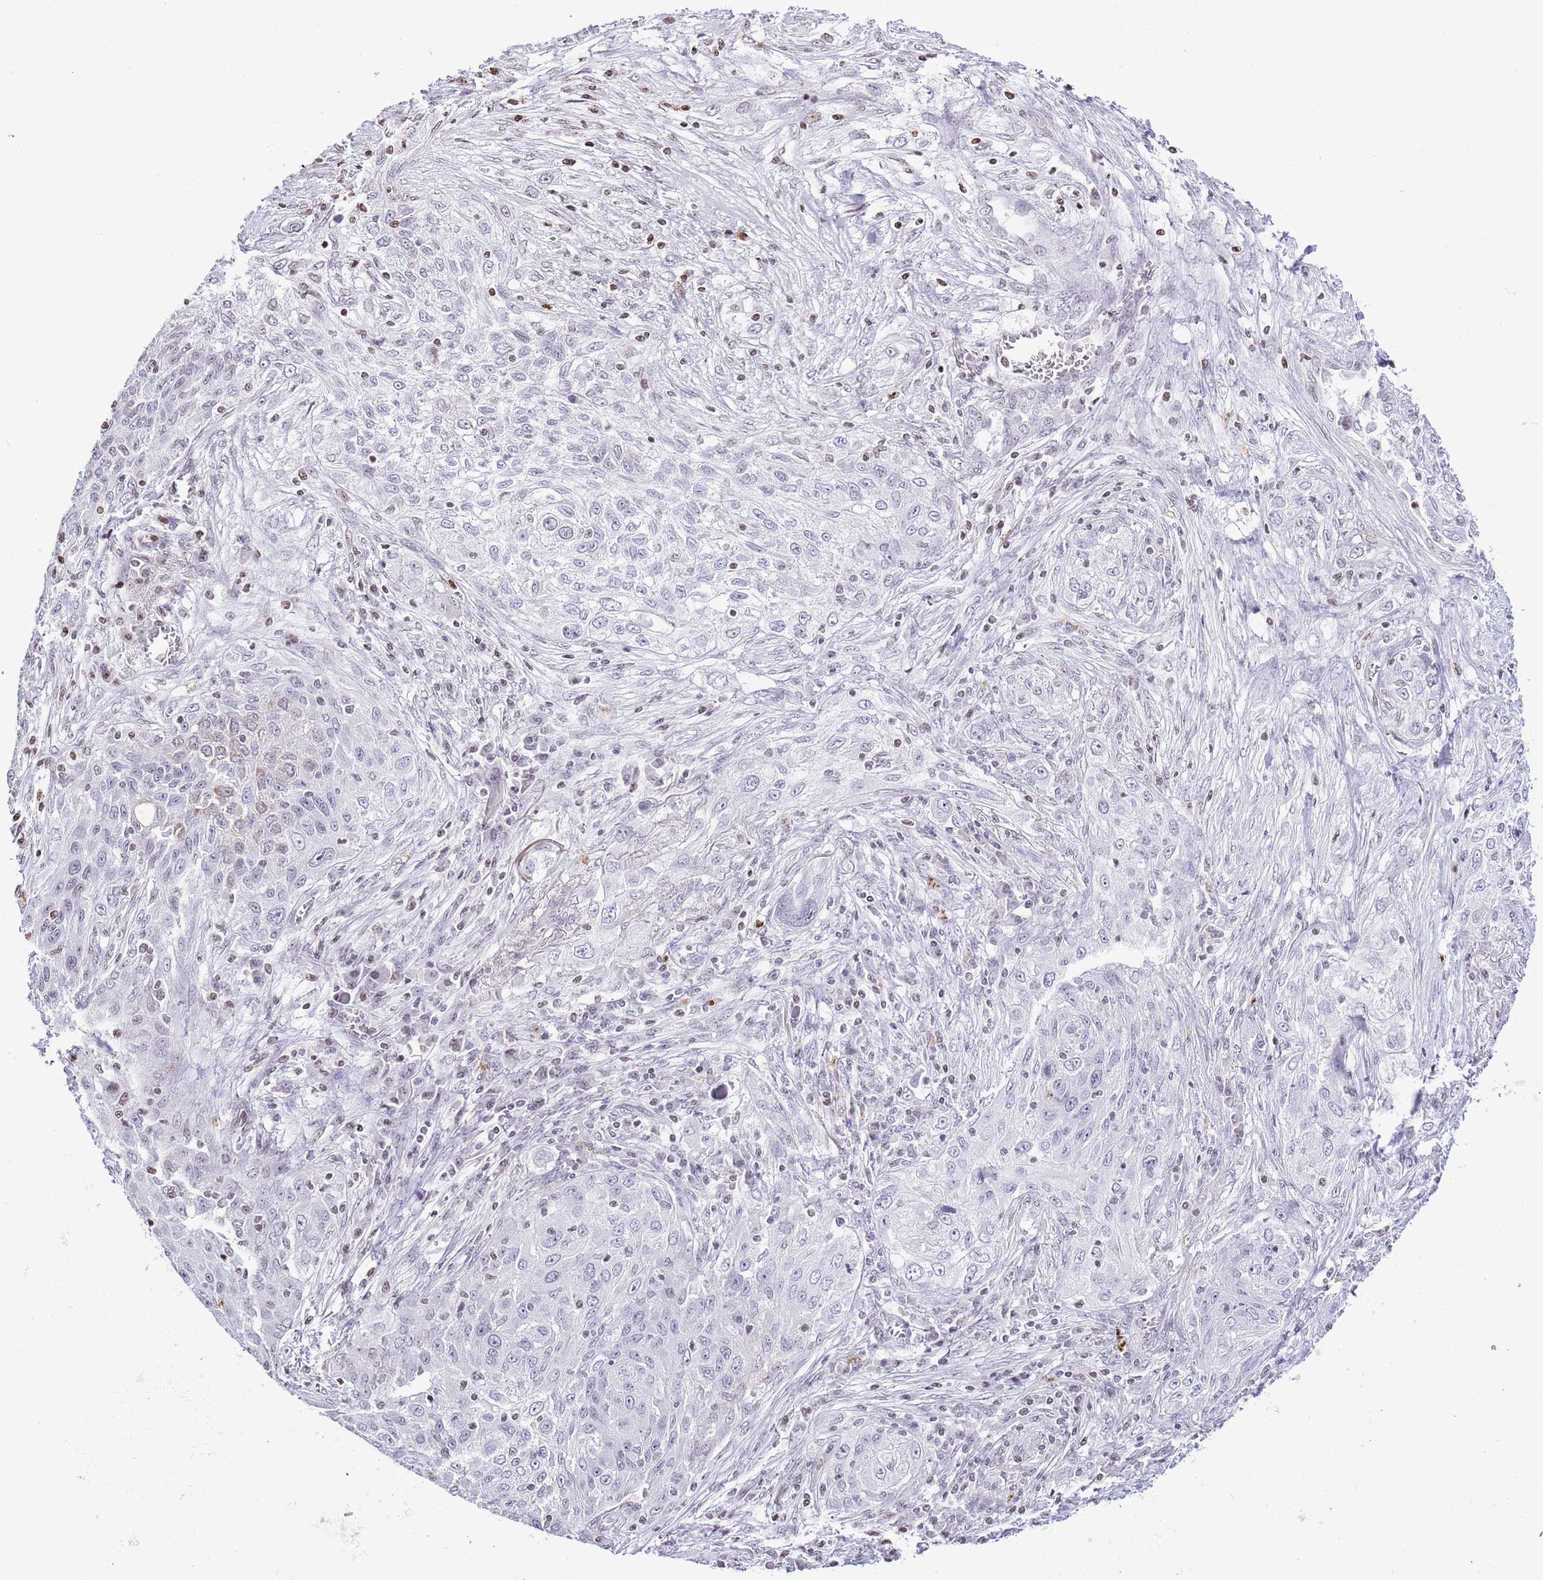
{"staining": {"intensity": "negative", "quantity": "none", "location": "none"}, "tissue": "lung cancer", "cell_type": "Tumor cells", "image_type": "cancer", "snomed": [{"axis": "morphology", "description": "Squamous cell carcinoma, NOS"}, {"axis": "topography", "description": "Lung"}], "caption": "The histopathology image exhibits no staining of tumor cells in lung cancer. (DAB IHC visualized using brightfield microscopy, high magnification).", "gene": "PRR15", "patient": {"sex": "female", "age": 69}}